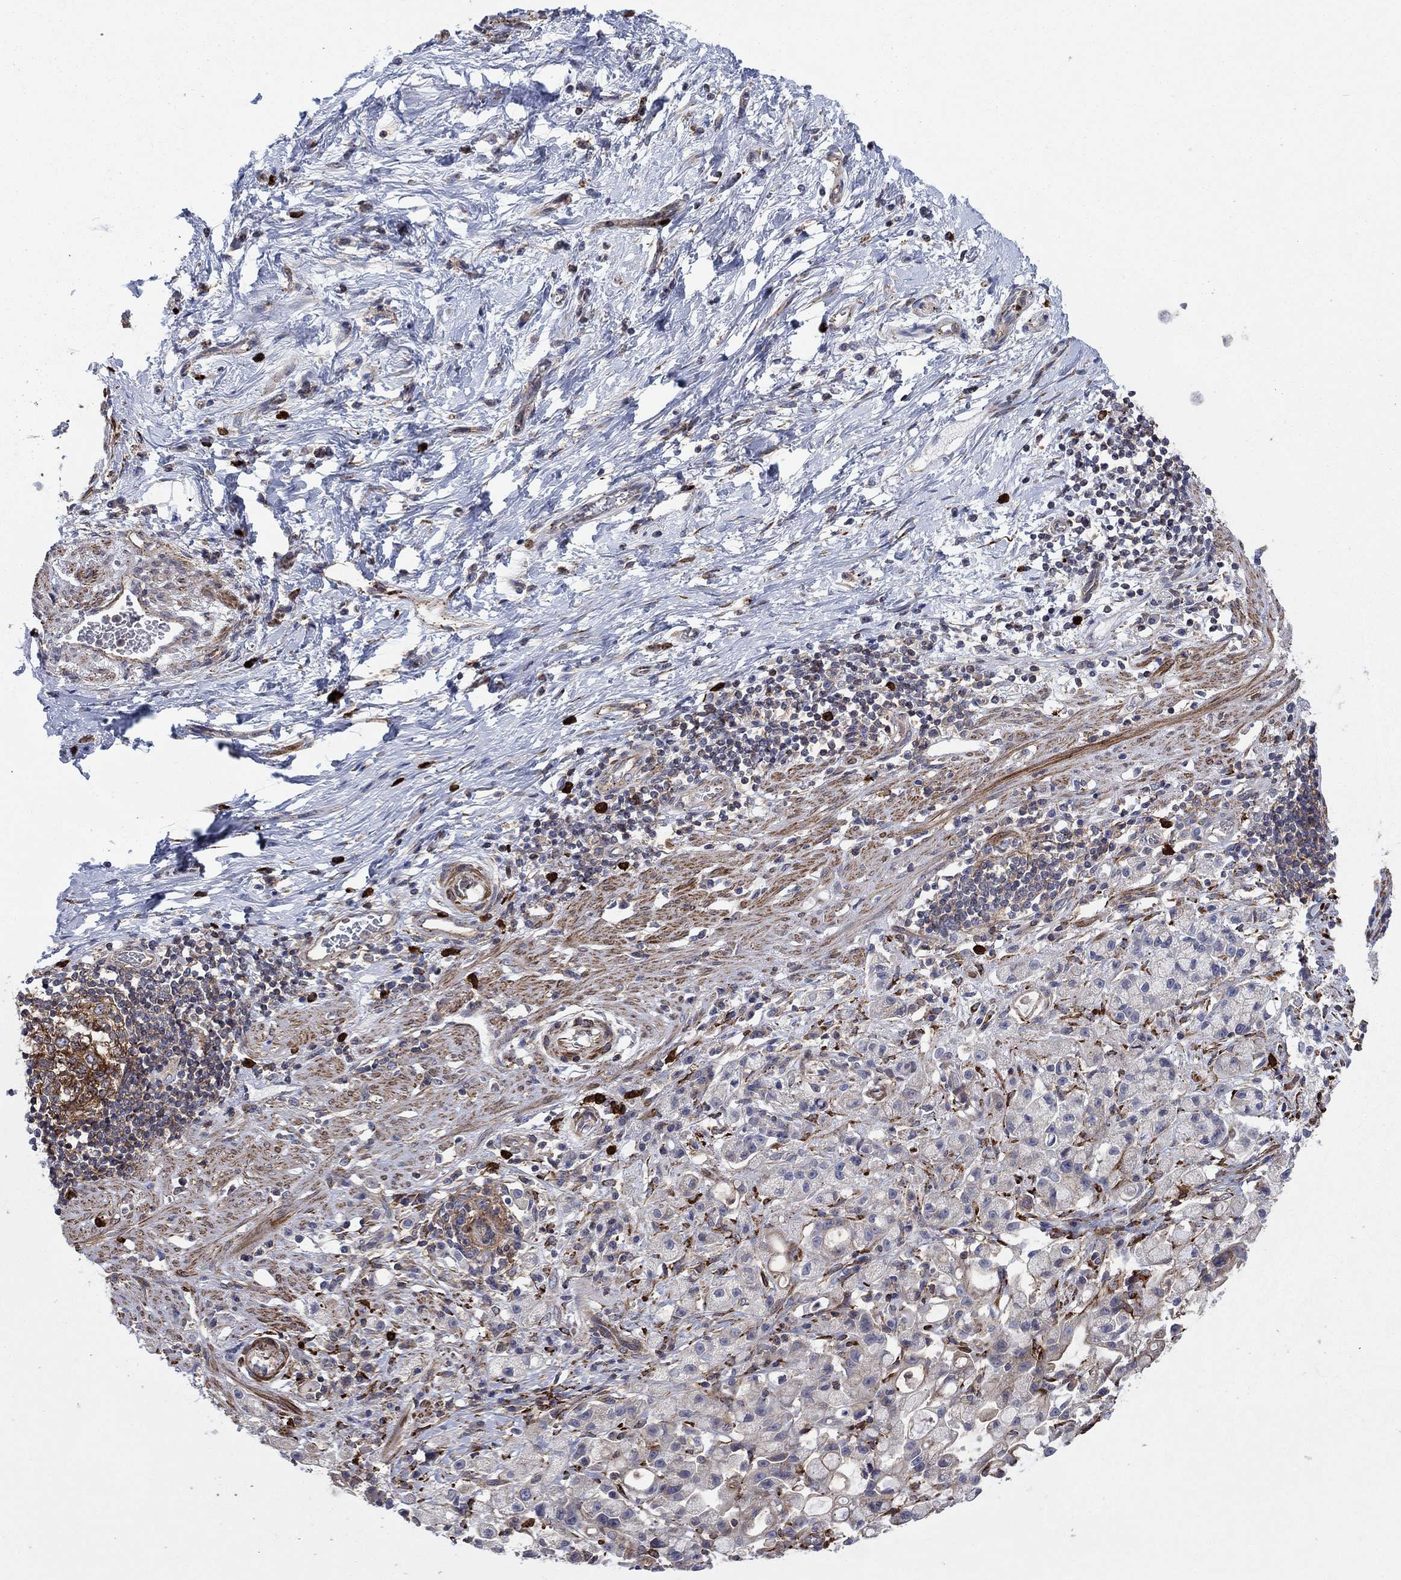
{"staining": {"intensity": "negative", "quantity": "none", "location": "none"}, "tissue": "stomach cancer", "cell_type": "Tumor cells", "image_type": "cancer", "snomed": [{"axis": "morphology", "description": "Adenocarcinoma, NOS"}, {"axis": "topography", "description": "Stomach"}], "caption": "Photomicrograph shows no significant protein staining in tumor cells of stomach adenocarcinoma.", "gene": "PAG1", "patient": {"sex": "male", "age": 58}}